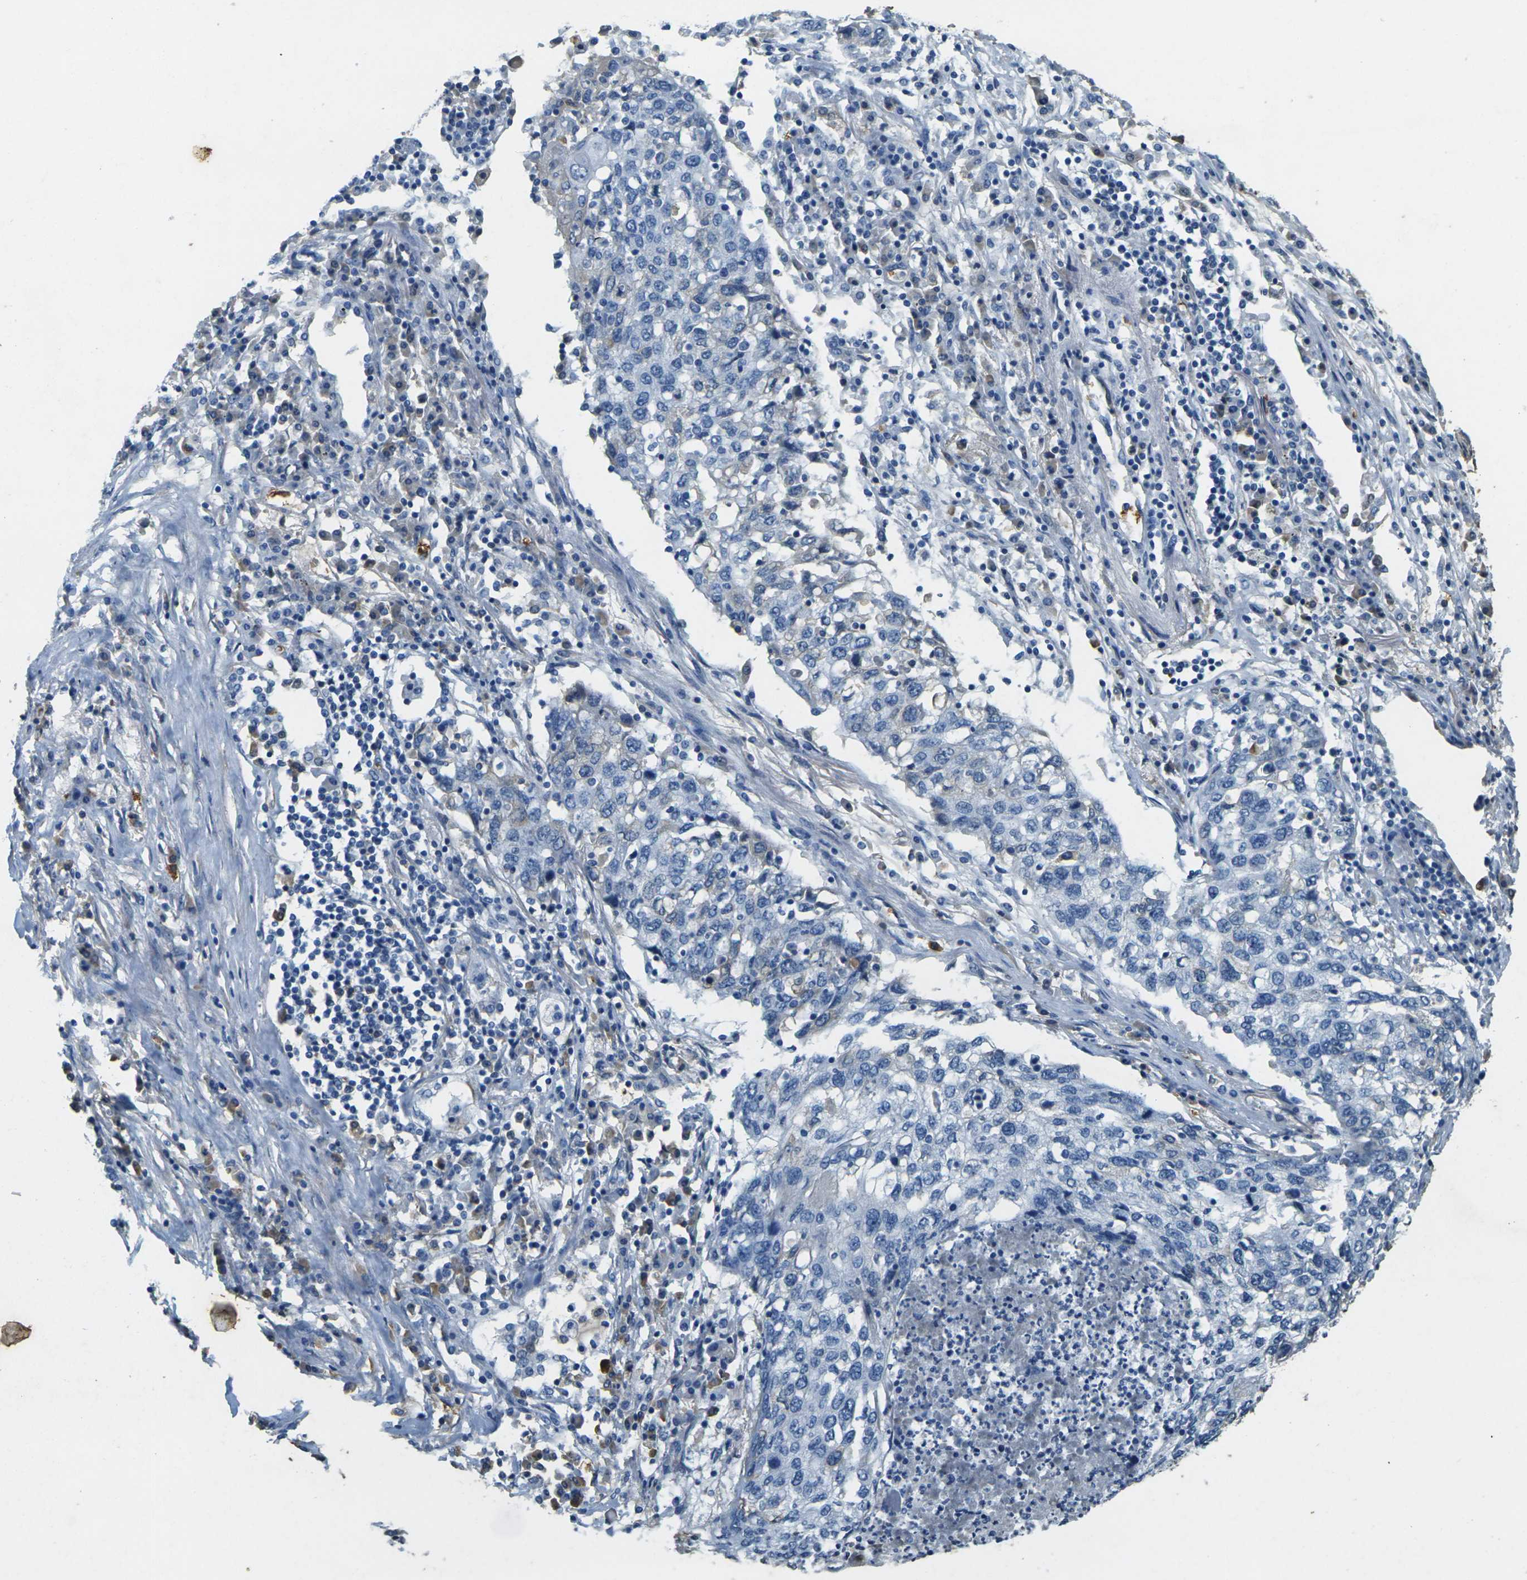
{"staining": {"intensity": "negative", "quantity": "none", "location": "none"}, "tissue": "lung cancer", "cell_type": "Tumor cells", "image_type": "cancer", "snomed": [{"axis": "morphology", "description": "Squamous cell carcinoma, NOS"}, {"axis": "topography", "description": "Lung"}], "caption": "Lung cancer was stained to show a protein in brown. There is no significant expression in tumor cells. Nuclei are stained in blue.", "gene": "HBB", "patient": {"sex": "female", "age": 63}}